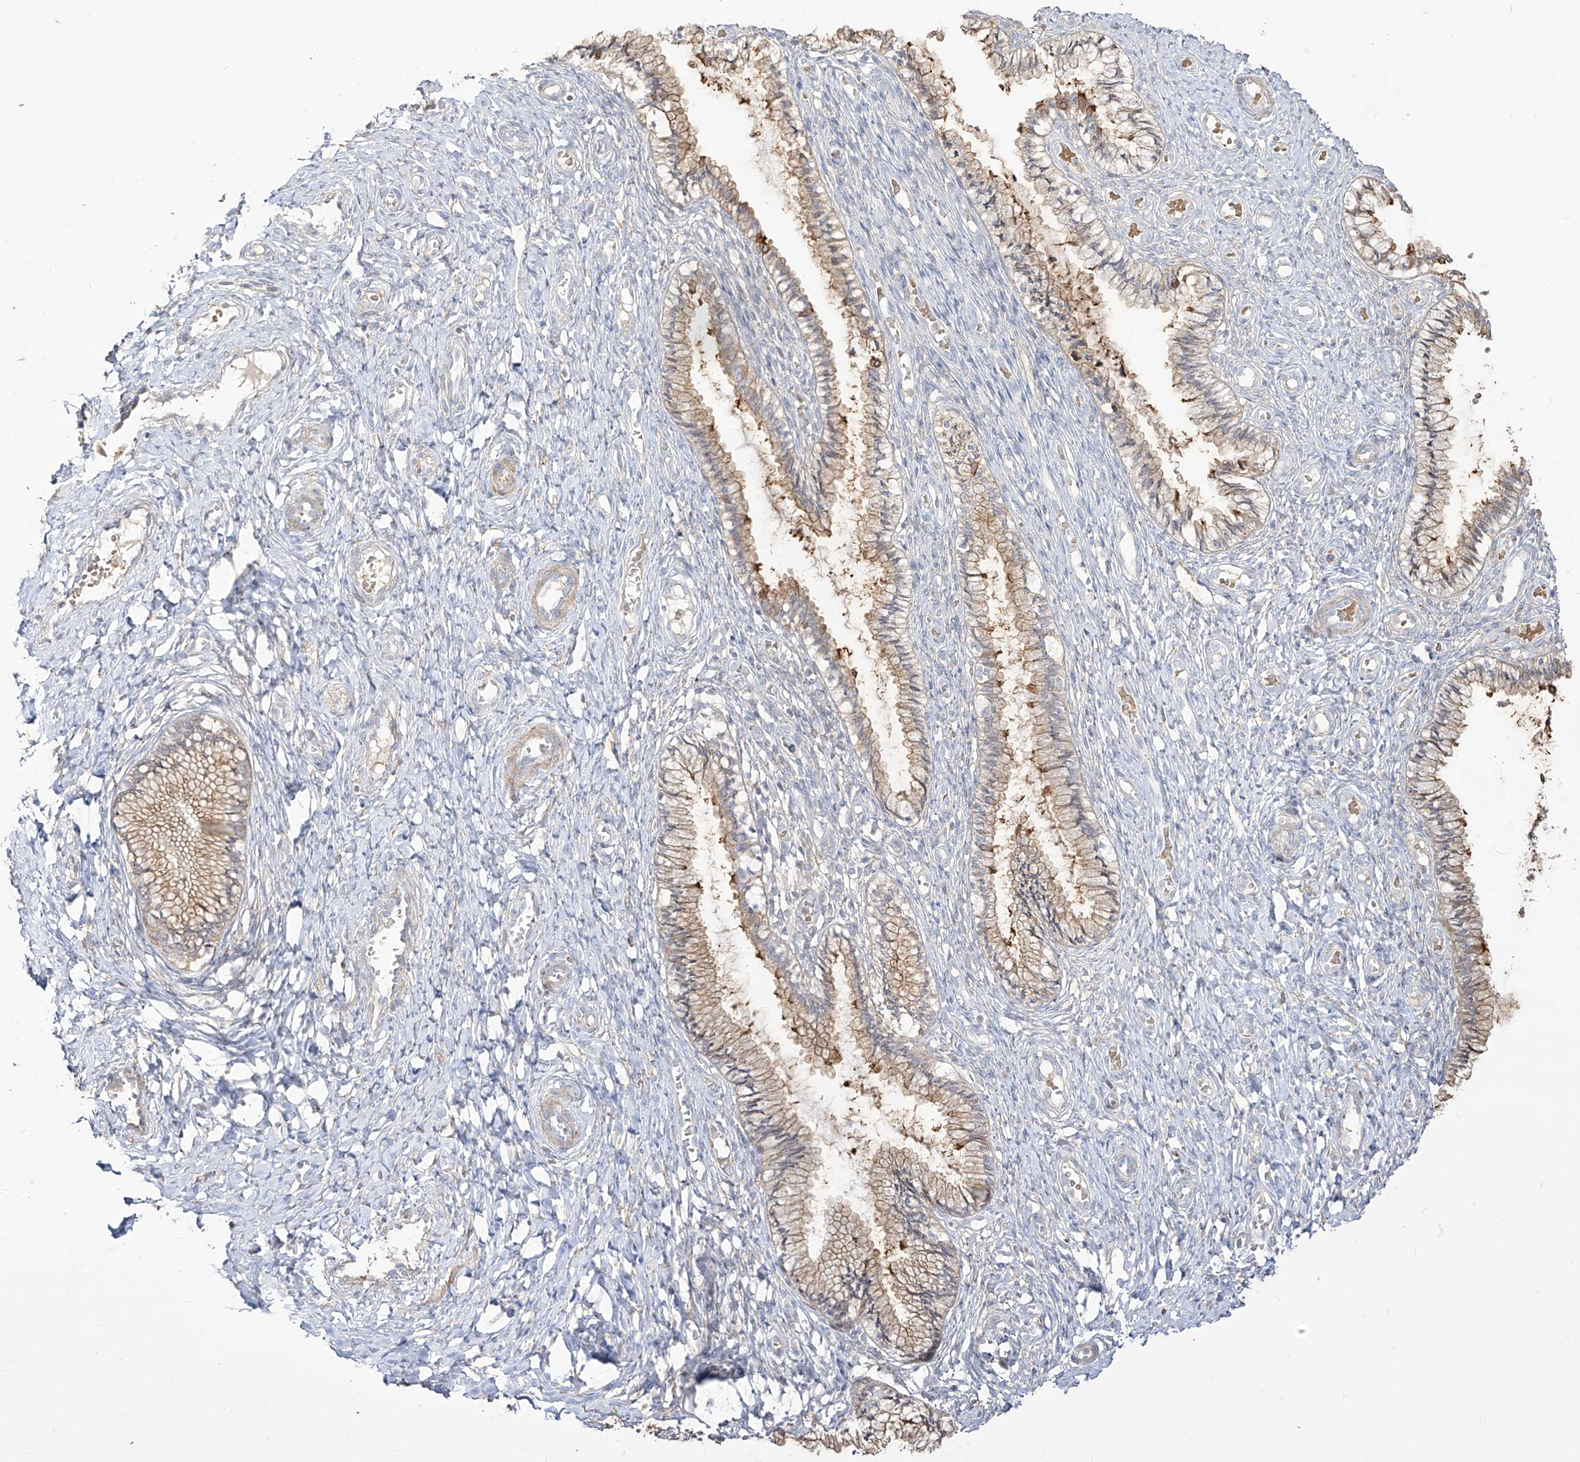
{"staining": {"intensity": "weak", "quantity": ">75%", "location": "cytoplasmic/membranous"}, "tissue": "cervix", "cell_type": "Glandular cells", "image_type": "normal", "snomed": [{"axis": "morphology", "description": "Normal tissue, NOS"}, {"axis": "topography", "description": "Cervix"}], "caption": "Weak cytoplasmic/membranous staining for a protein is present in about >75% of glandular cells of benign cervix using IHC.", "gene": "ZGRF1", "patient": {"sex": "female", "age": 27}}